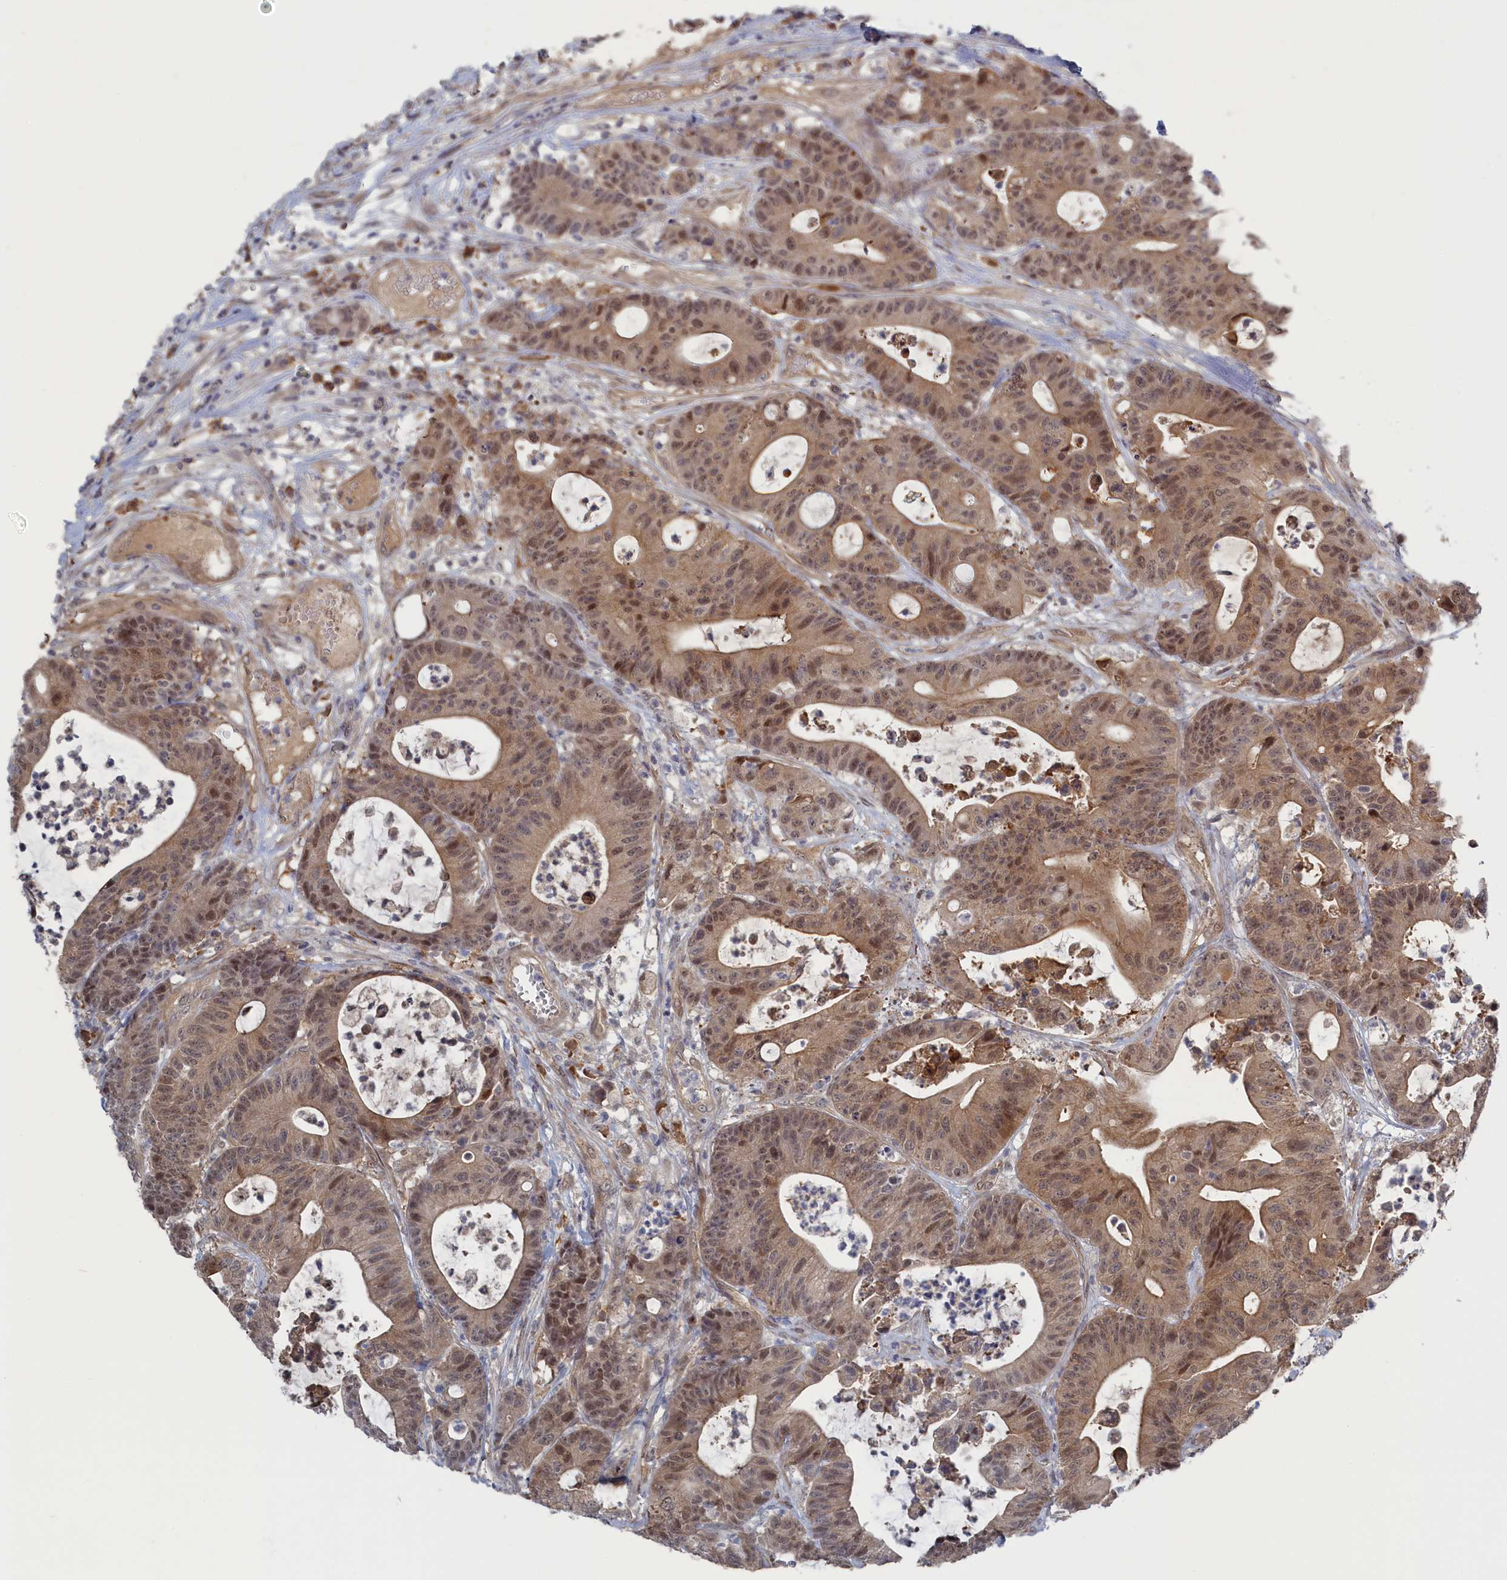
{"staining": {"intensity": "moderate", "quantity": "25%-75%", "location": "nuclear"}, "tissue": "colorectal cancer", "cell_type": "Tumor cells", "image_type": "cancer", "snomed": [{"axis": "morphology", "description": "Adenocarcinoma, NOS"}, {"axis": "topography", "description": "Colon"}], "caption": "Colorectal adenocarcinoma stained with a protein marker exhibits moderate staining in tumor cells.", "gene": "IRGQ", "patient": {"sex": "female", "age": 84}}